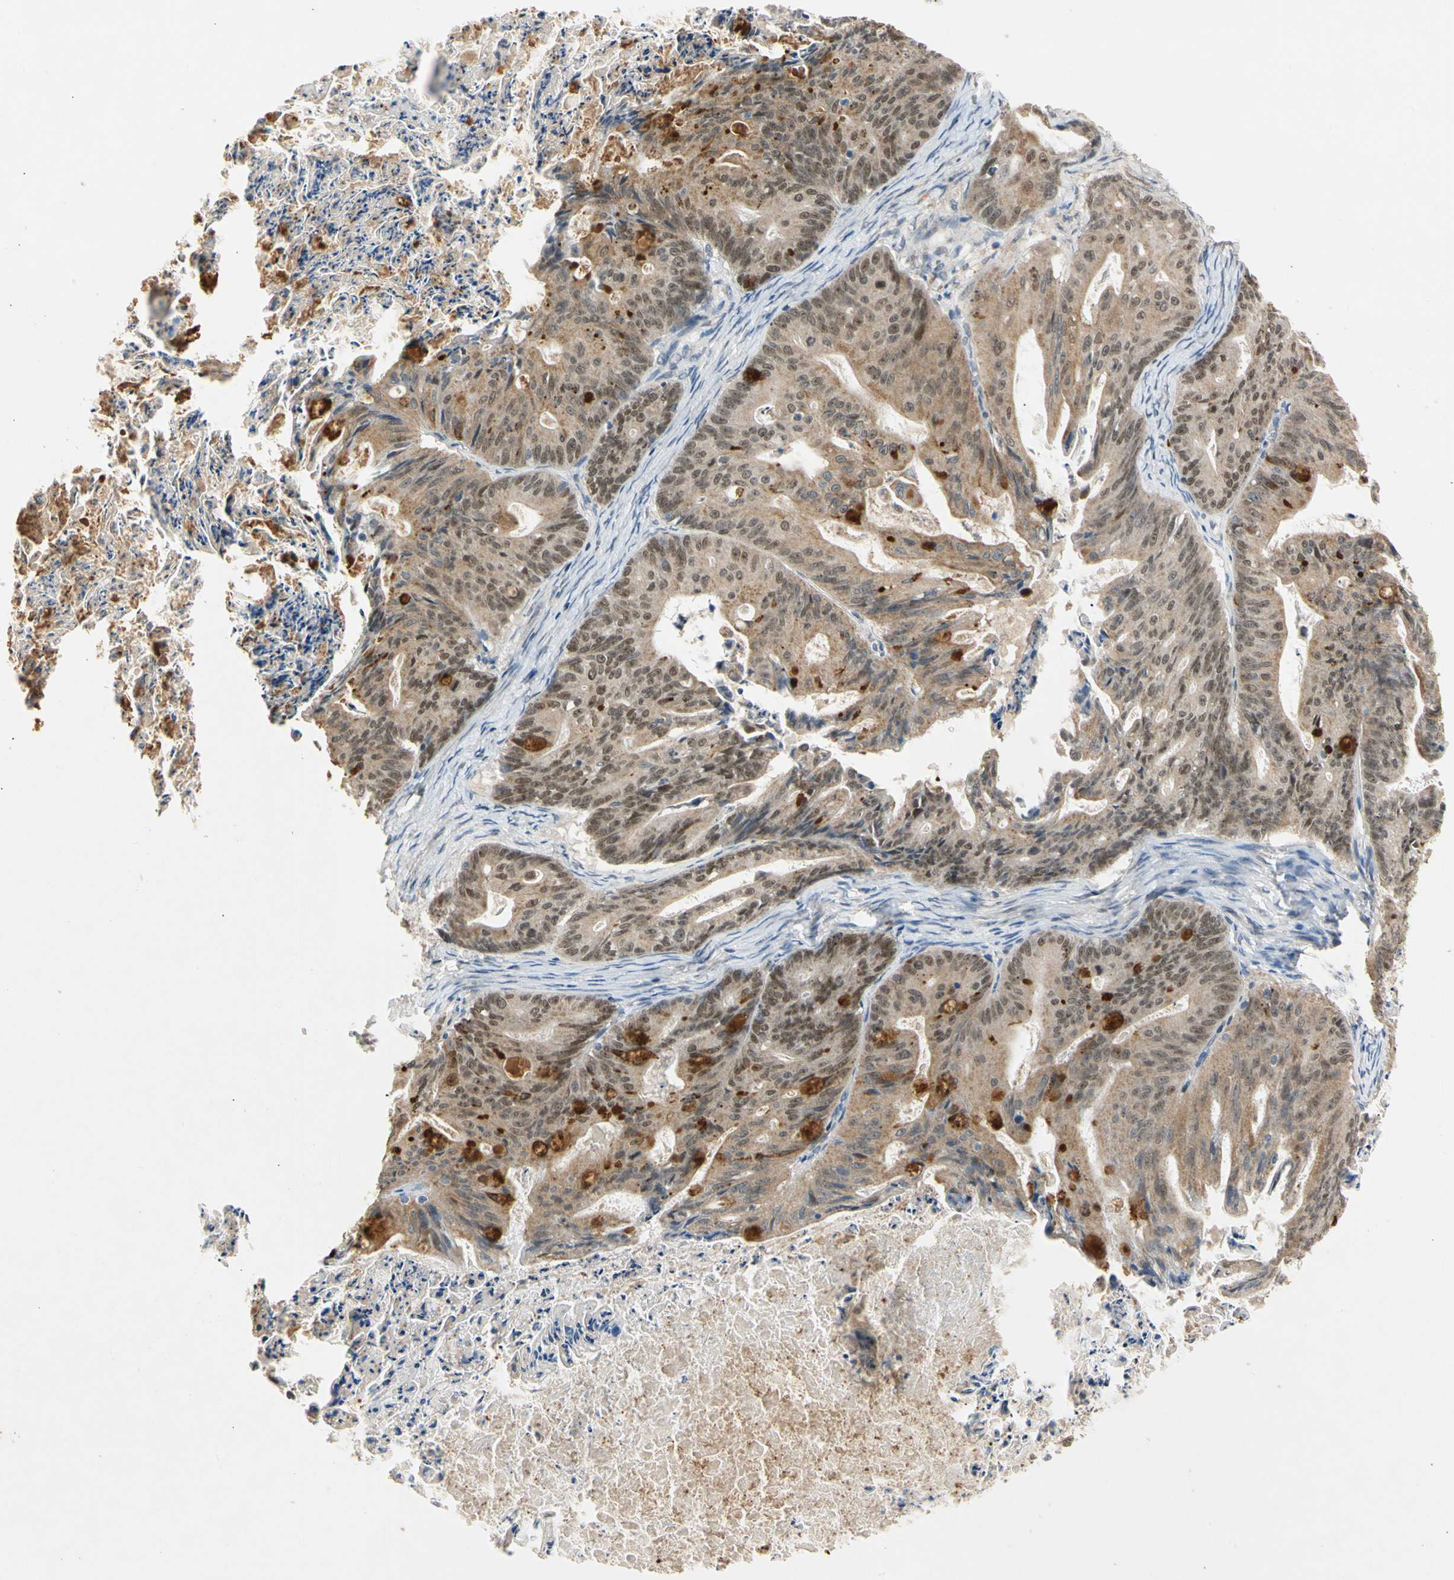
{"staining": {"intensity": "strong", "quantity": "<25%", "location": "cytoplasmic/membranous"}, "tissue": "ovarian cancer", "cell_type": "Tumor cells", "image_type": "cancer", "snomed": [{"axis": "morphology", "description": "Cystadenocarcinoma, mucinous, NOS"}, {"axis": "topography", "description": "Ovary"}], "caption": "A brown stain labels strong cytoplasmic/membranous staining of a protein in human ovarian mucinous cystadenocarcinoma tumor cells. (DAB (3,3'-diaminobenzidine) = brown stain, brightfield microscopy at high magnification).", "gene": "RIOX2", "patient": {"sex": "female", "age": 37}}